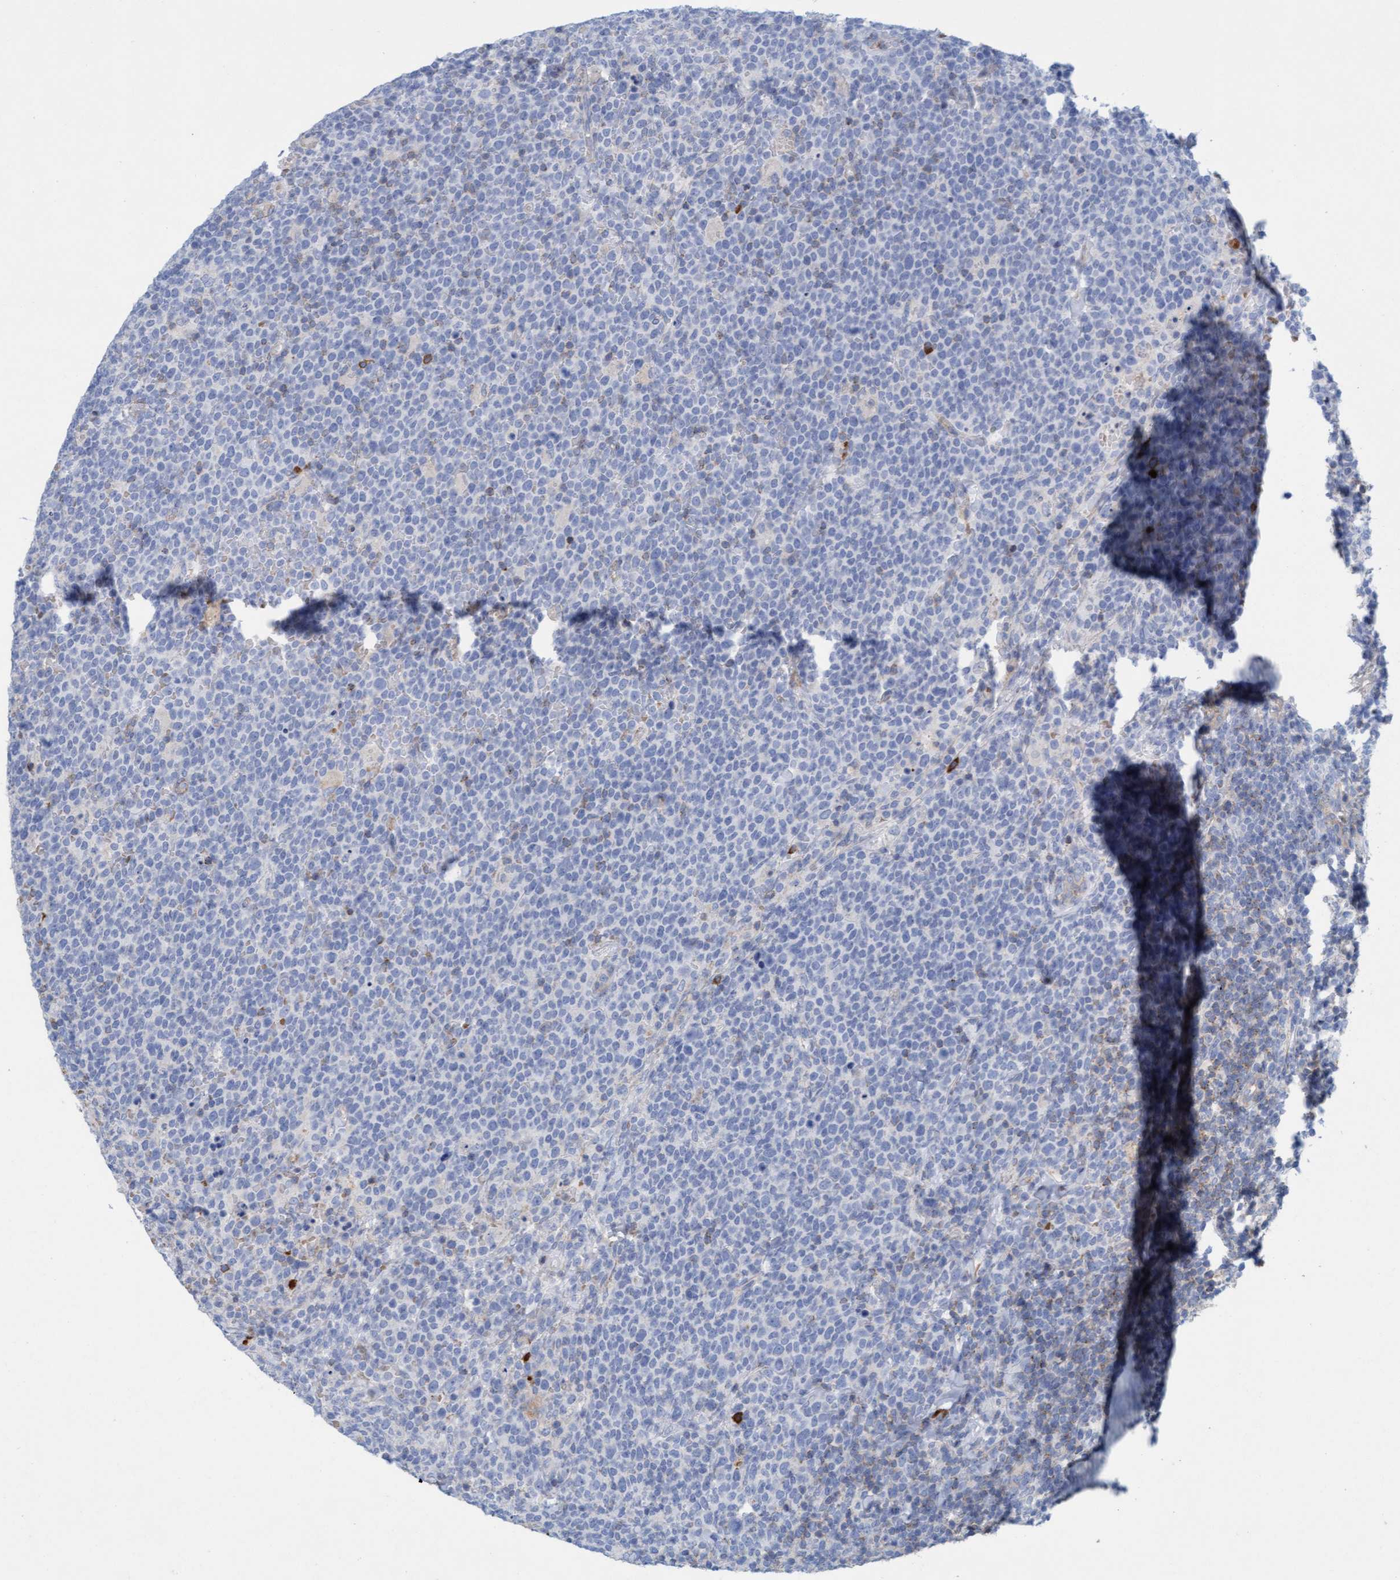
{"staining": {"intensity": "negative", "quantity": "none", "location": "none"}, "tissue": "lymphoma", "cell_type": "Tumor cells", "image_type": "cancer", "snomed": [{"axis": "morphology", "description": "Malignant lymphoma, non-Hodgkin's type, High grade"}, {"axis": "topography", "description": "Lymph node"}], "caption": "An immunohistochemistry photomicrograph of high-grade malignant lymphoma, non-Hodgkin's type is shown. There is no staining in tumor cells of high-grade malignant lymphoma, non-Hodgkin's type.", "gene": "SIGIRR", "patient": {"sex": "male", "age": 61}}